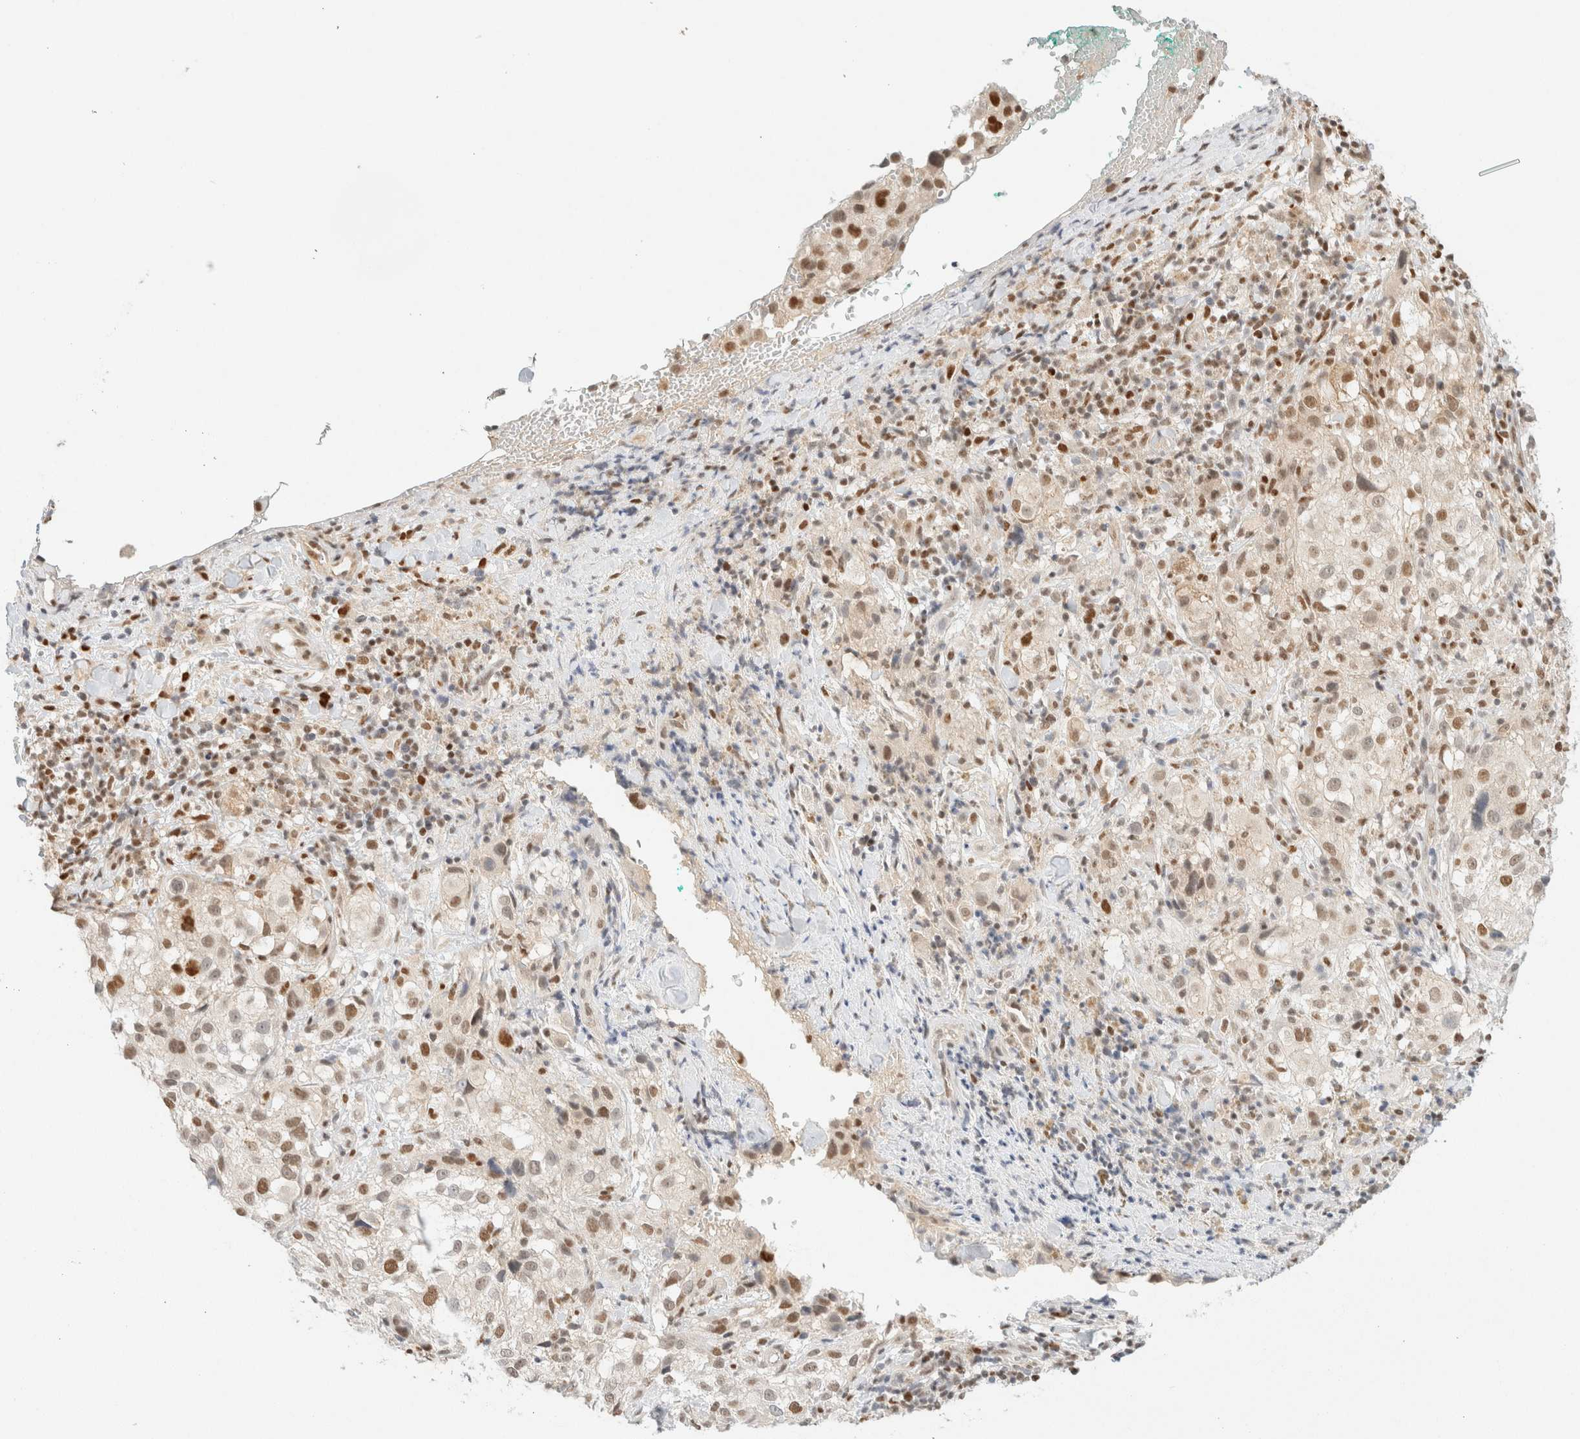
{"staining": {"intensity": "moderate", "quantity": ">75%", "location": "nuclear"}, "tissue": "melanoma", "cell_type": "Tumor cells", "image_type": "cancer", "snomed": [{"axis": "morphology", "description": "Necrosis, NOS"}, {"axis": "morphology", "description": "Malignant melanoma, NOS"}, {"axis": "topography", "description": "Skin"}], "caption": "Brown immunohistochemical staining in human malignant melanoma exhibits moderate nuclear positivity in approximately >75% of tumor cells. (brown staining indicates protein expression, while blue staining denotes nuclei).", "gene": "DDB2", "patient": {"sex": "female", "age": 87}}